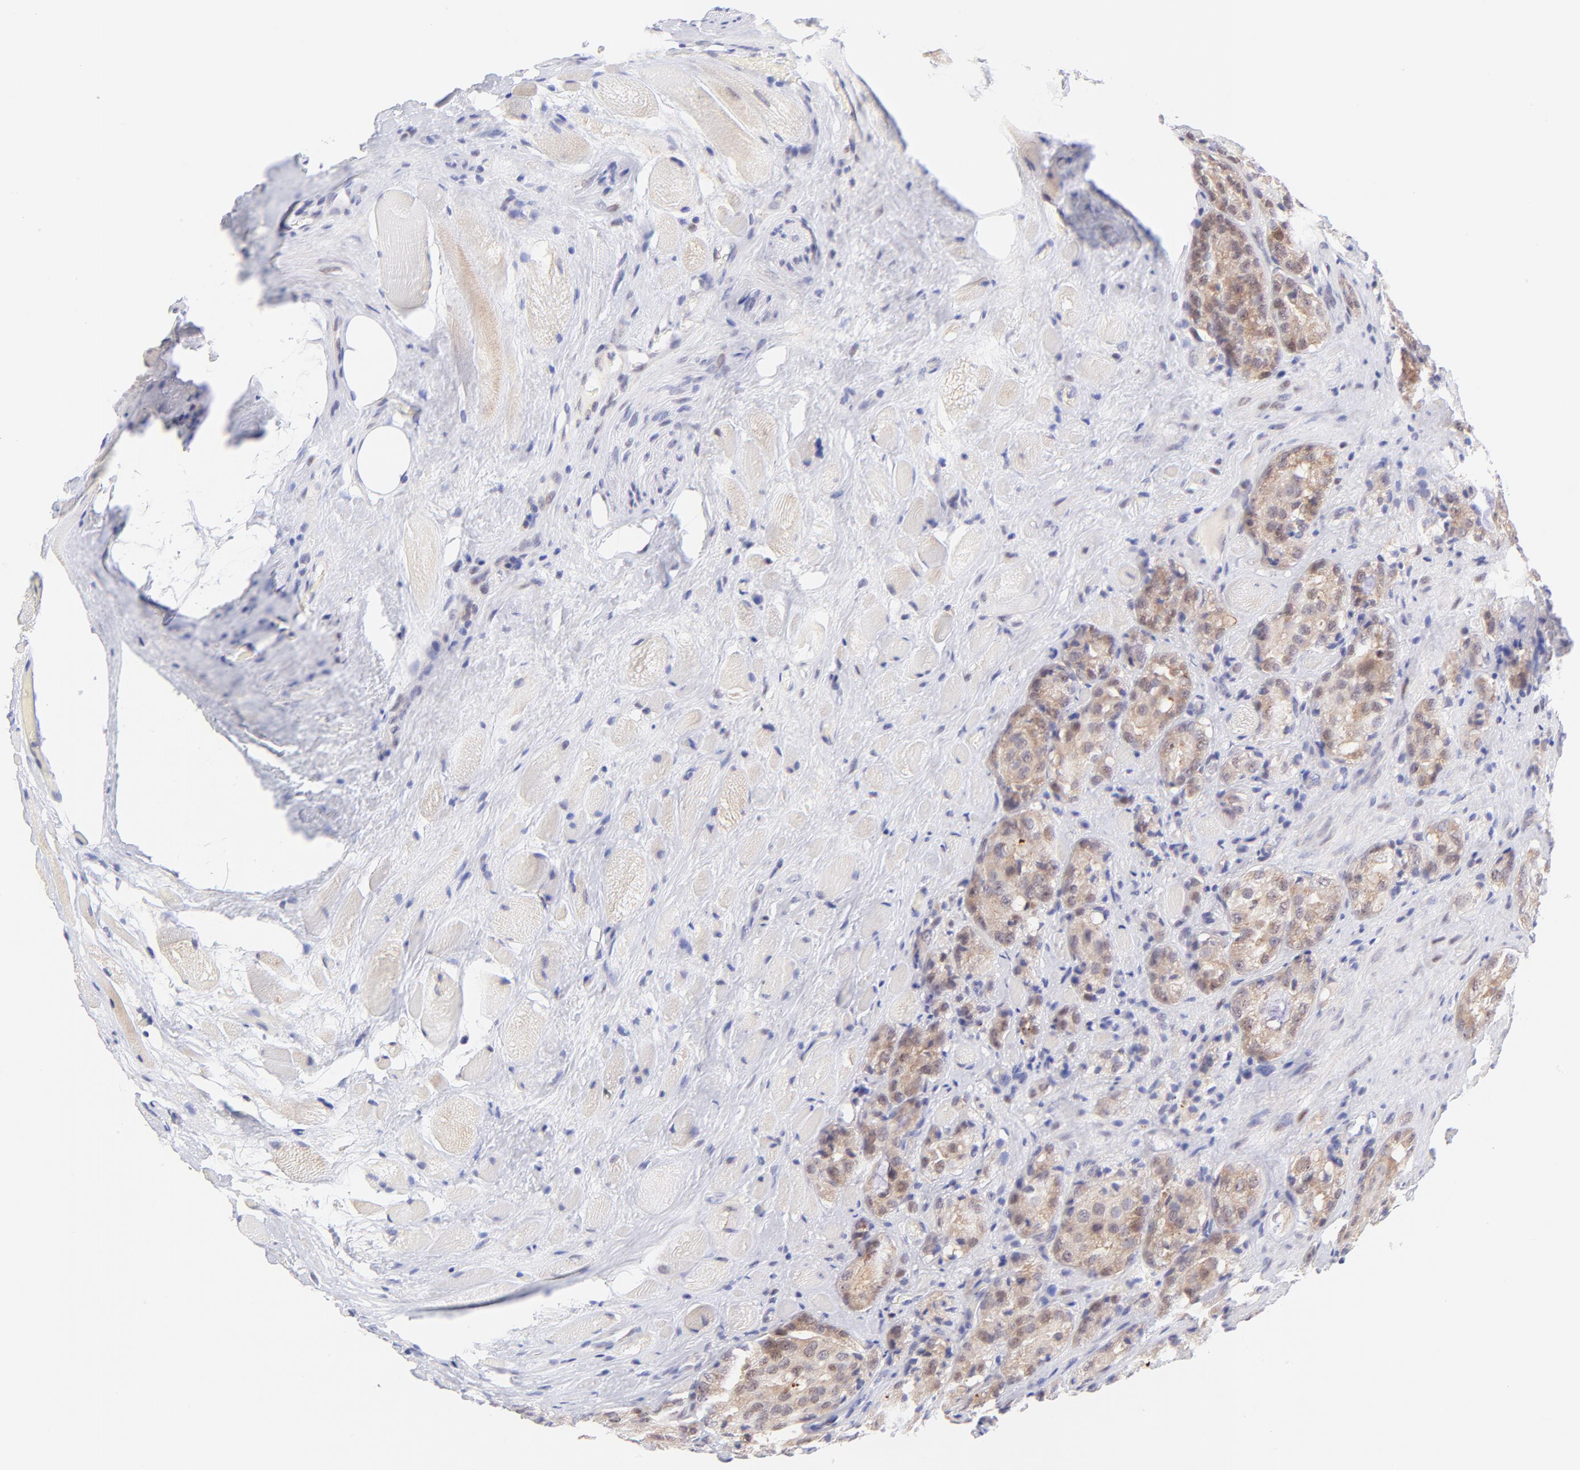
{"staining": {"intensity": "weak", "quantity": ">75%", "location": "cytoplasmic/membranous"}, "tissue": "prostate cancer", "cell_type": "Tumor cells", "image_type": "cancer", "snomed": [{"axis": "morphology", "description": "Adenocarcinoma, Medium grade"}, {"axis": "topography", "description": "Prostate"}], "caption": "Adenocarcinoma (medium-grade) (prostate) was stained to show a protein in brown. There is low levels of weak cytoplasmic/membranous positivity in about >75% of tumor cells.", "gene": "PBDC1", "patient": {"sex": "male", "age": 60}}